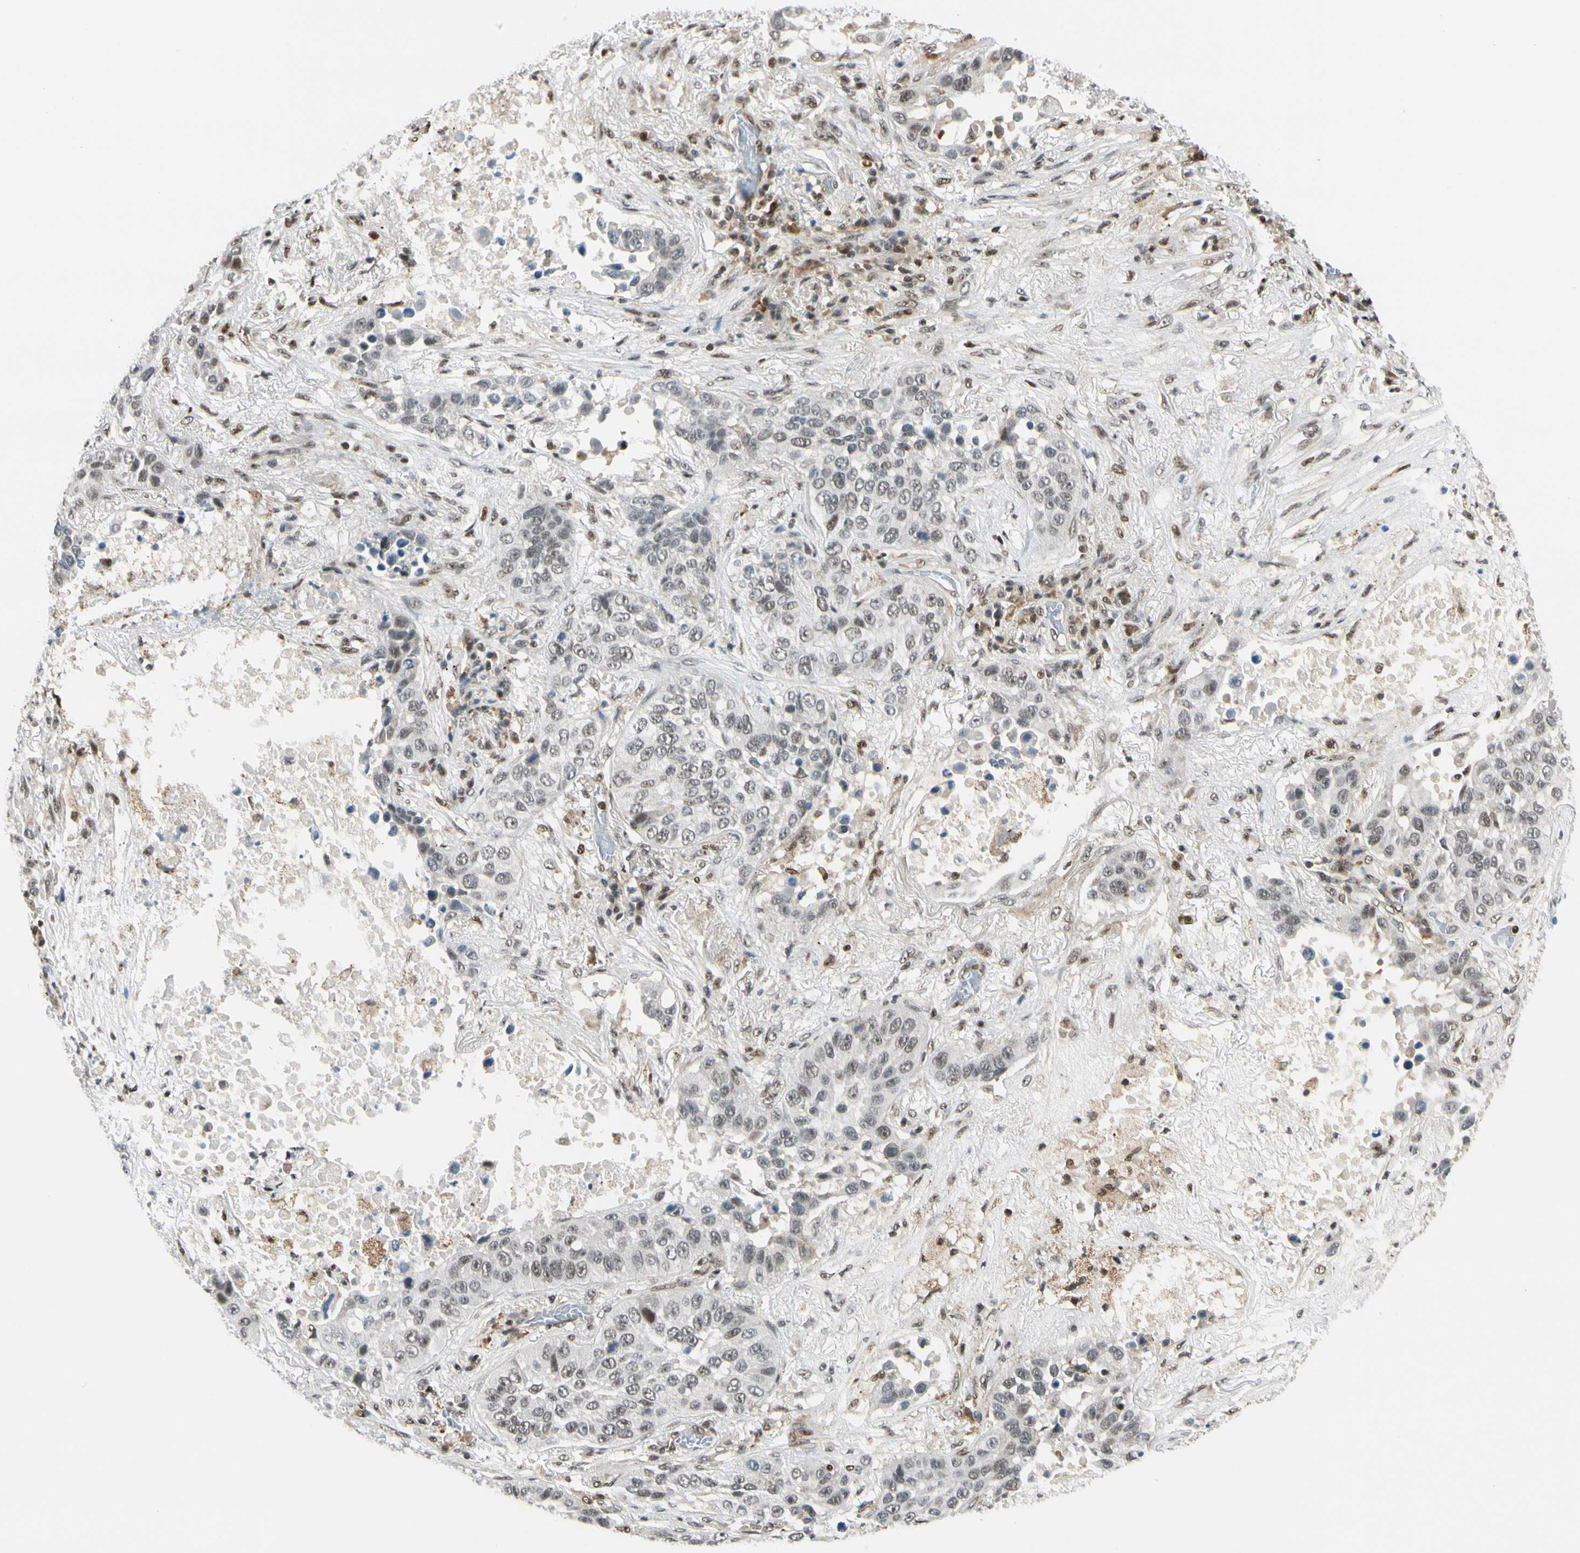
{"staining": {"intensity": "weak", "quantity": ">75%", "location": "nuclear"}, "tissue": "lung cancer", "cell_type": "Tumor cells", "image_type": "cancer", "snomed": [{"axis": "morphology", "description": "Squamous cell carcinoma, NOS"}, {"axis": "topography", "description": "Lung"}], "caption": "Lung squamous cell carcinoma tissue demonstrates weak nuclear expression in approximately >75% of tumor cells", "gene": "DAXX", "patient": {"sex": "male", "age": 57}}